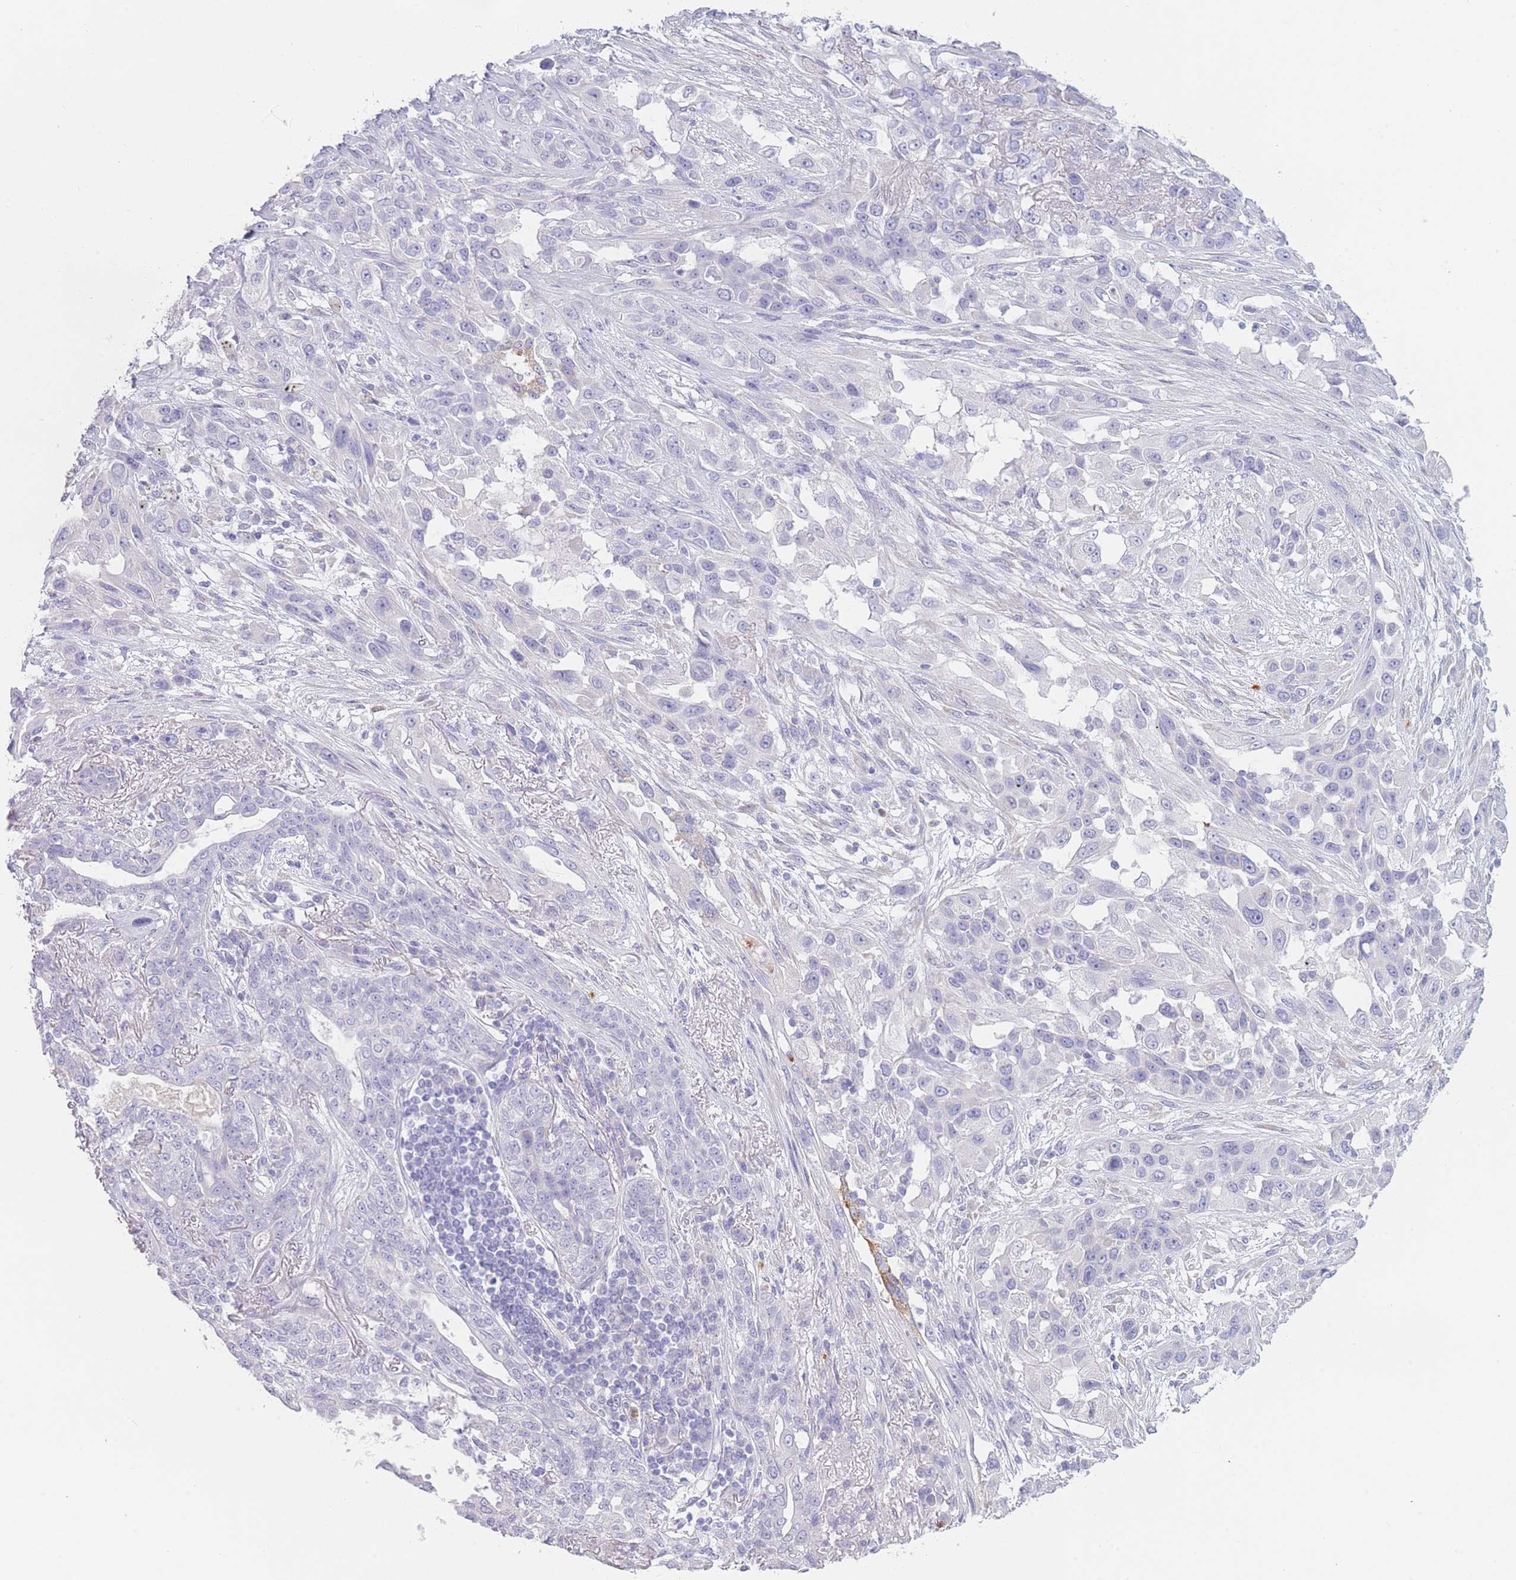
{"staining": {"intensity": "negative", "quantity": "none", "location": "none"}, "tissue": "lung cancer", "cell_type": "Tumor cells", "image_type": "cancer", "snomed": [{"axis": "morphology", "description": "Squamous cell carcinoma, NOS"}, {"axis": "topography", "description": "Lung"}], "caption": "An immunohistochemistry (IHC) histopathology image of lung squamous cell carcinoma is shown. There is no staining in tumor cells of lung squamous cell carcinoma.", "gene": "ZNF627", "patient": {"sex": "female", "age": 70}}